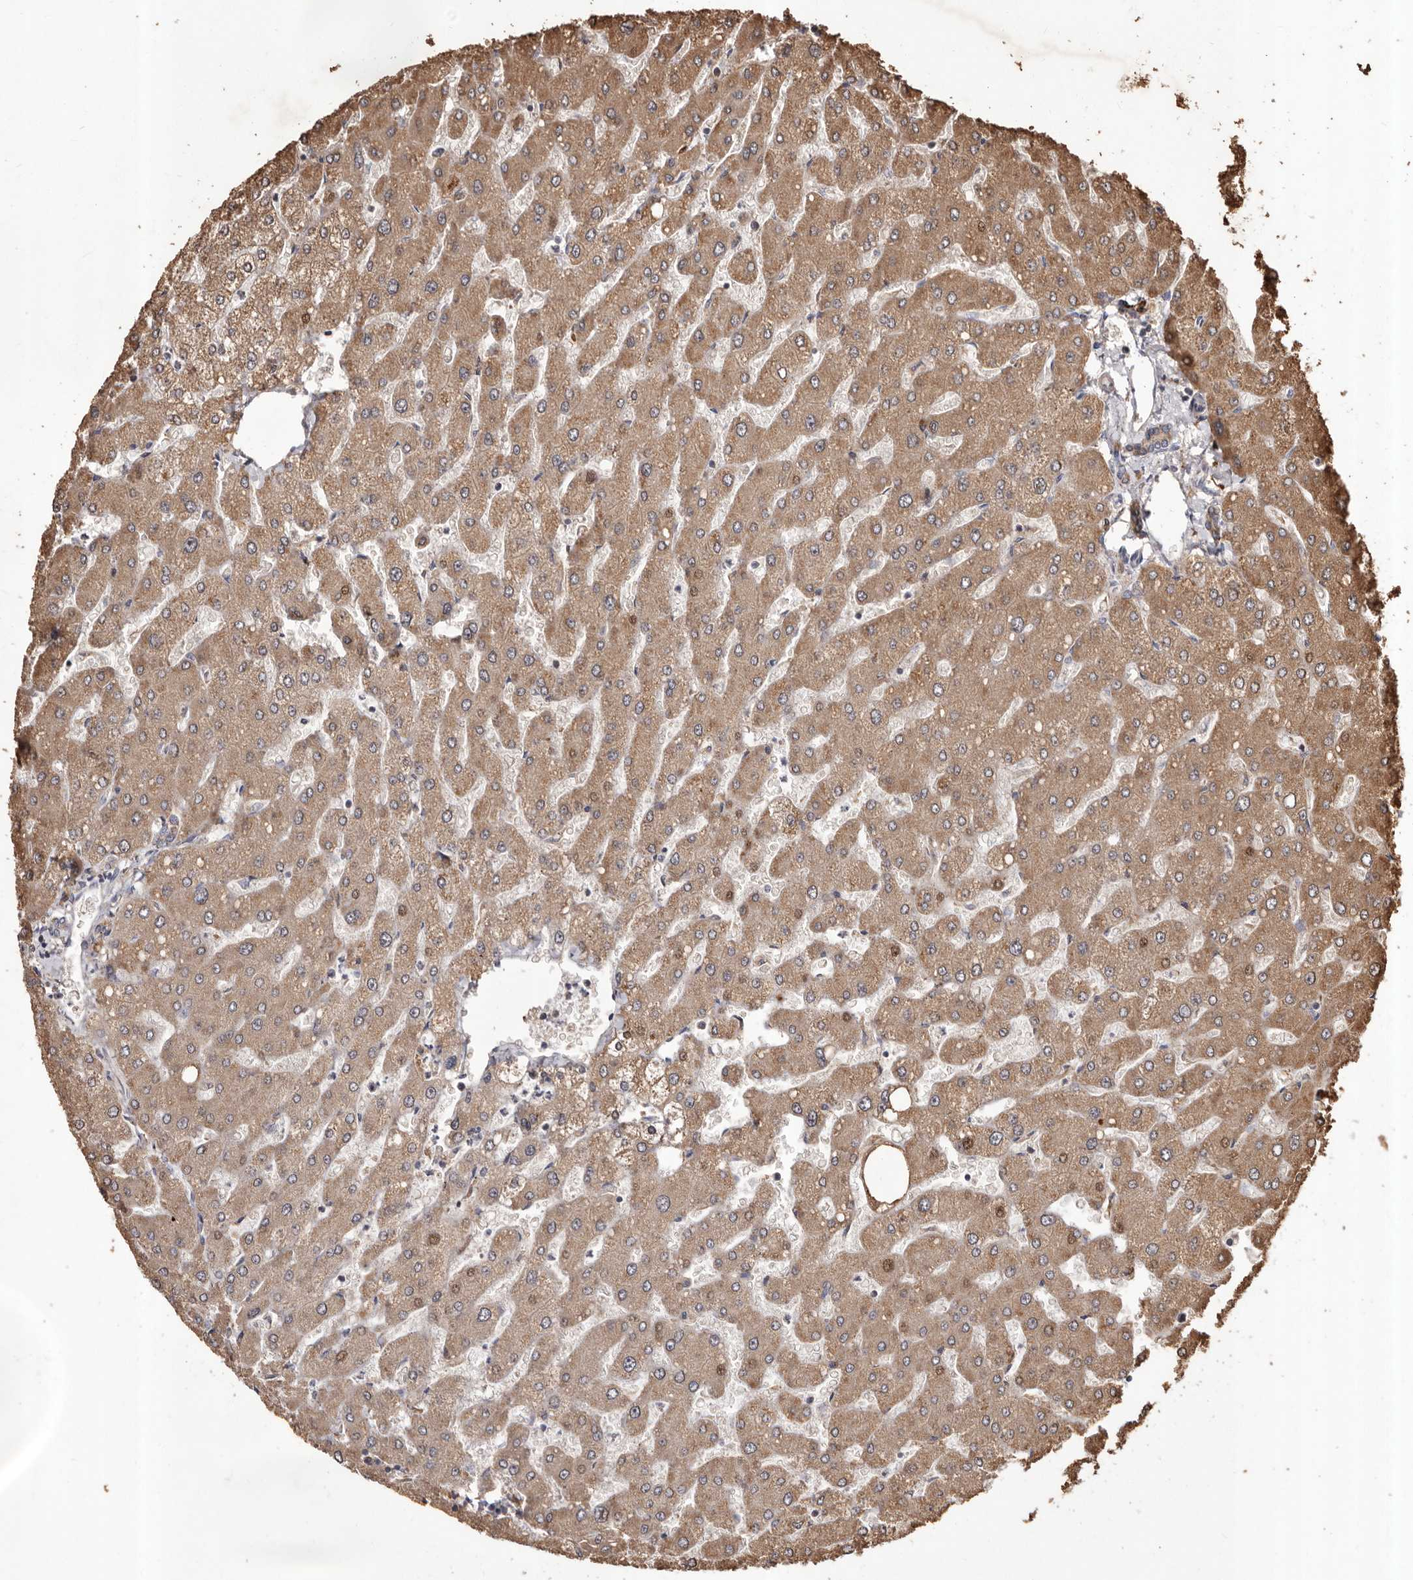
{"staining": {"intensity": "moderate", "quantity": ">75%", "location": "cytoplasmic/membranous"}, "tissue": "liver", "cell_type": "Cholangiocytes", "image_type": "normal", "snomed": [{"axis": "morphology", "description": "Normal tissue, NOS"}, {"axis": "topography", "description": "Liver"}], "caption": "Protein staining of benign liver exhibits moderate cytoplasmic/membranous expression in about >75% of cholangiocytes. (brown staining indicates protein expression, while blue staining denotes nuclei).", "gene": "STEAP2", "patient": {"sex": "male", "age": 55}}